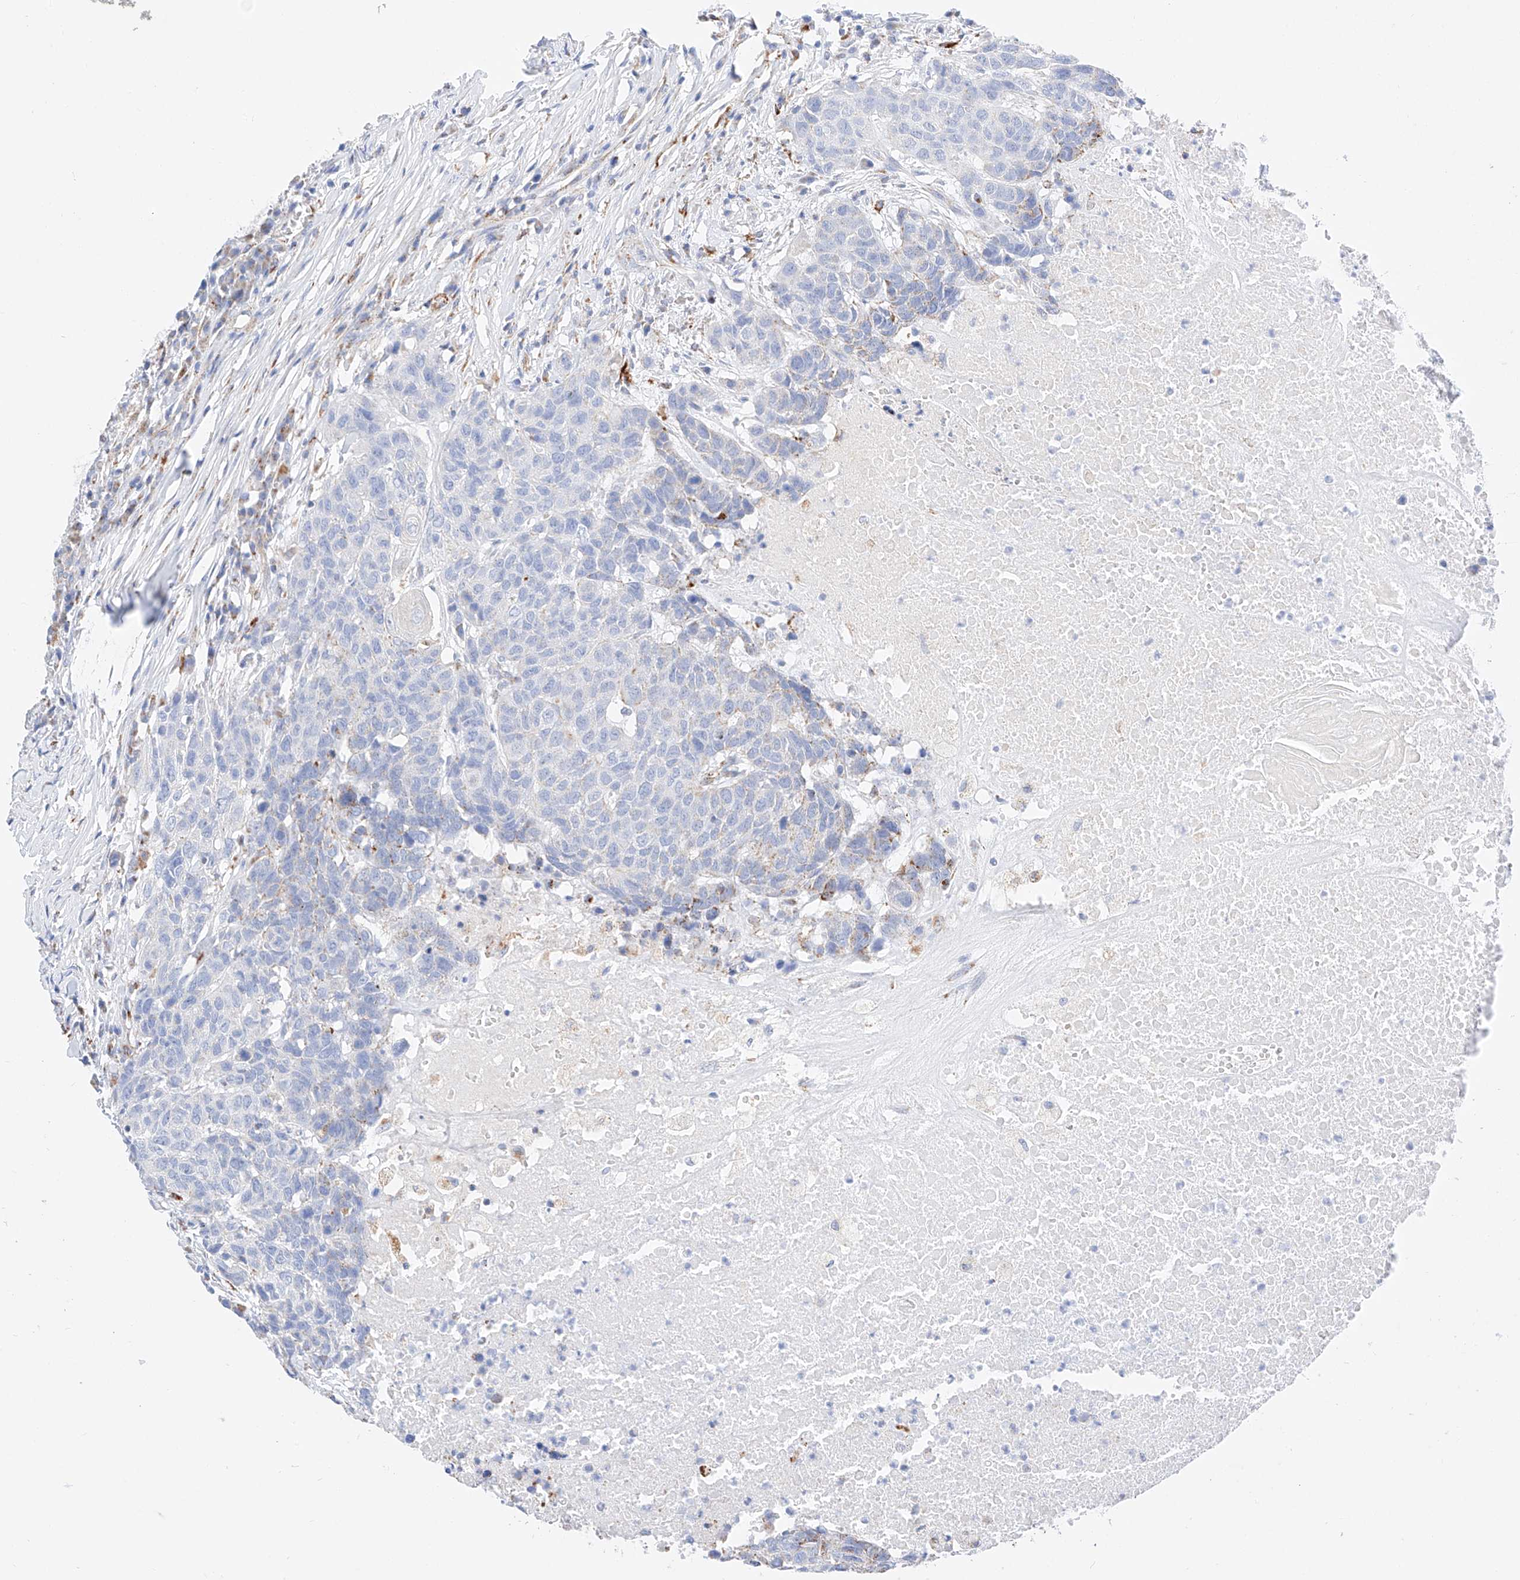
{"staining": {"intensity": "negative", "quantity": "none", "location": "none"}, "tissue": "head and neck cancer", "cell_type": "Tumor cells", "image_type": "cancer", "snomed": [{"axis": "morphology", "description": "Squamous cell carcinoma, NOS"}, {"axis": "topography", "description": "Head-Neck"}], "caption": "IHC of human head and neck cancer (squamous cell carcinoma) displays no staining in tumor cells.", "gene": "C6orf62", "patient": {"sex": "male", "age": 66}}